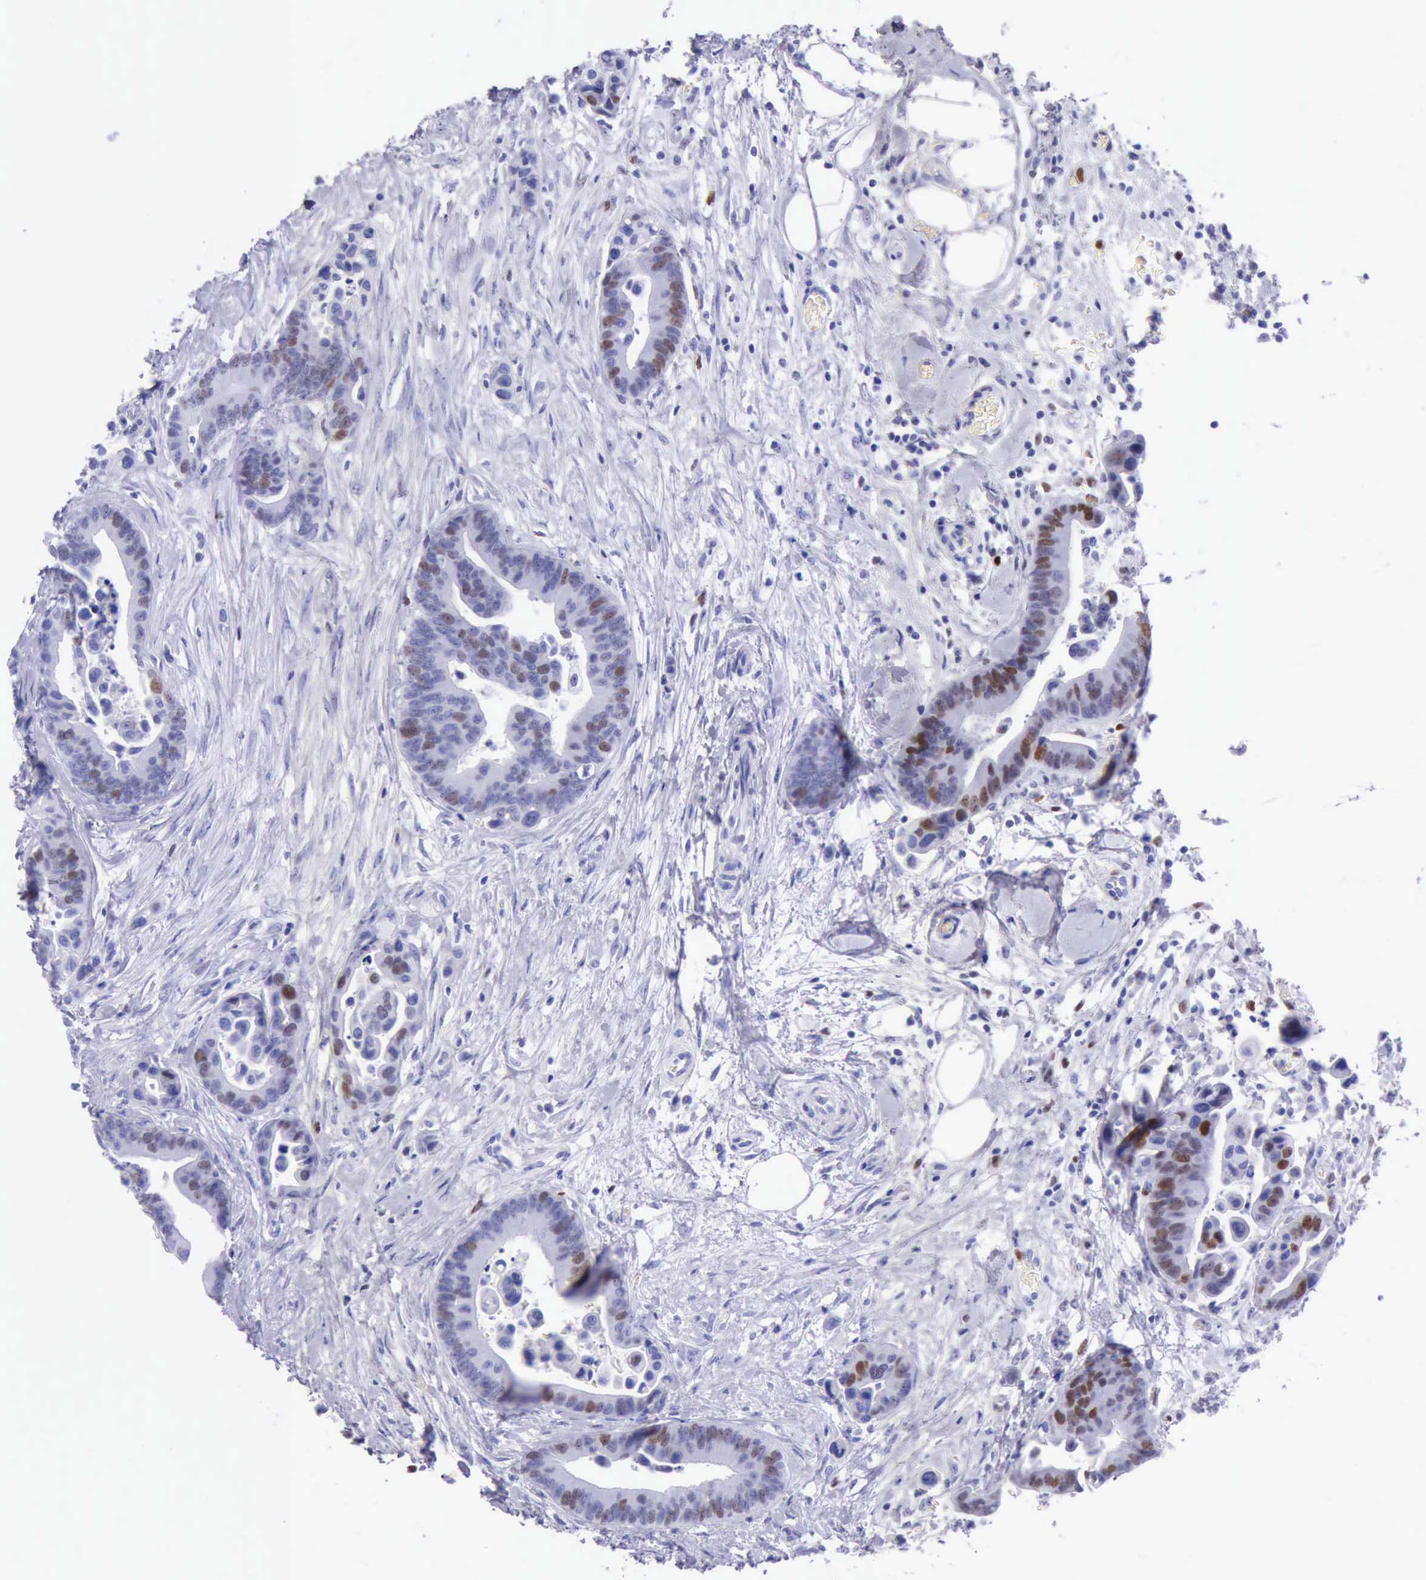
{"staining": {"intensity": "strong", "quantity": "25%-75%", "location": "nuclear"}, "tissue": "colorectal cancer", "cell_type": "Tumor cells", "image_type": "cancer", "snomed": [{"axis": "morphology", "description": "Adenocarcinoma, NOS"}, {"axis": "topography", "description": "Colon"}], "caption": "Immunohistochemistry image of human colorectal cancer stained for a protein (brown), which demonstrates high levels of strong nuclear positivity in approximately 25%-75% of tumor cells.", "gene": "MCM2", "patient": {"sex": "male", "age": 82}}